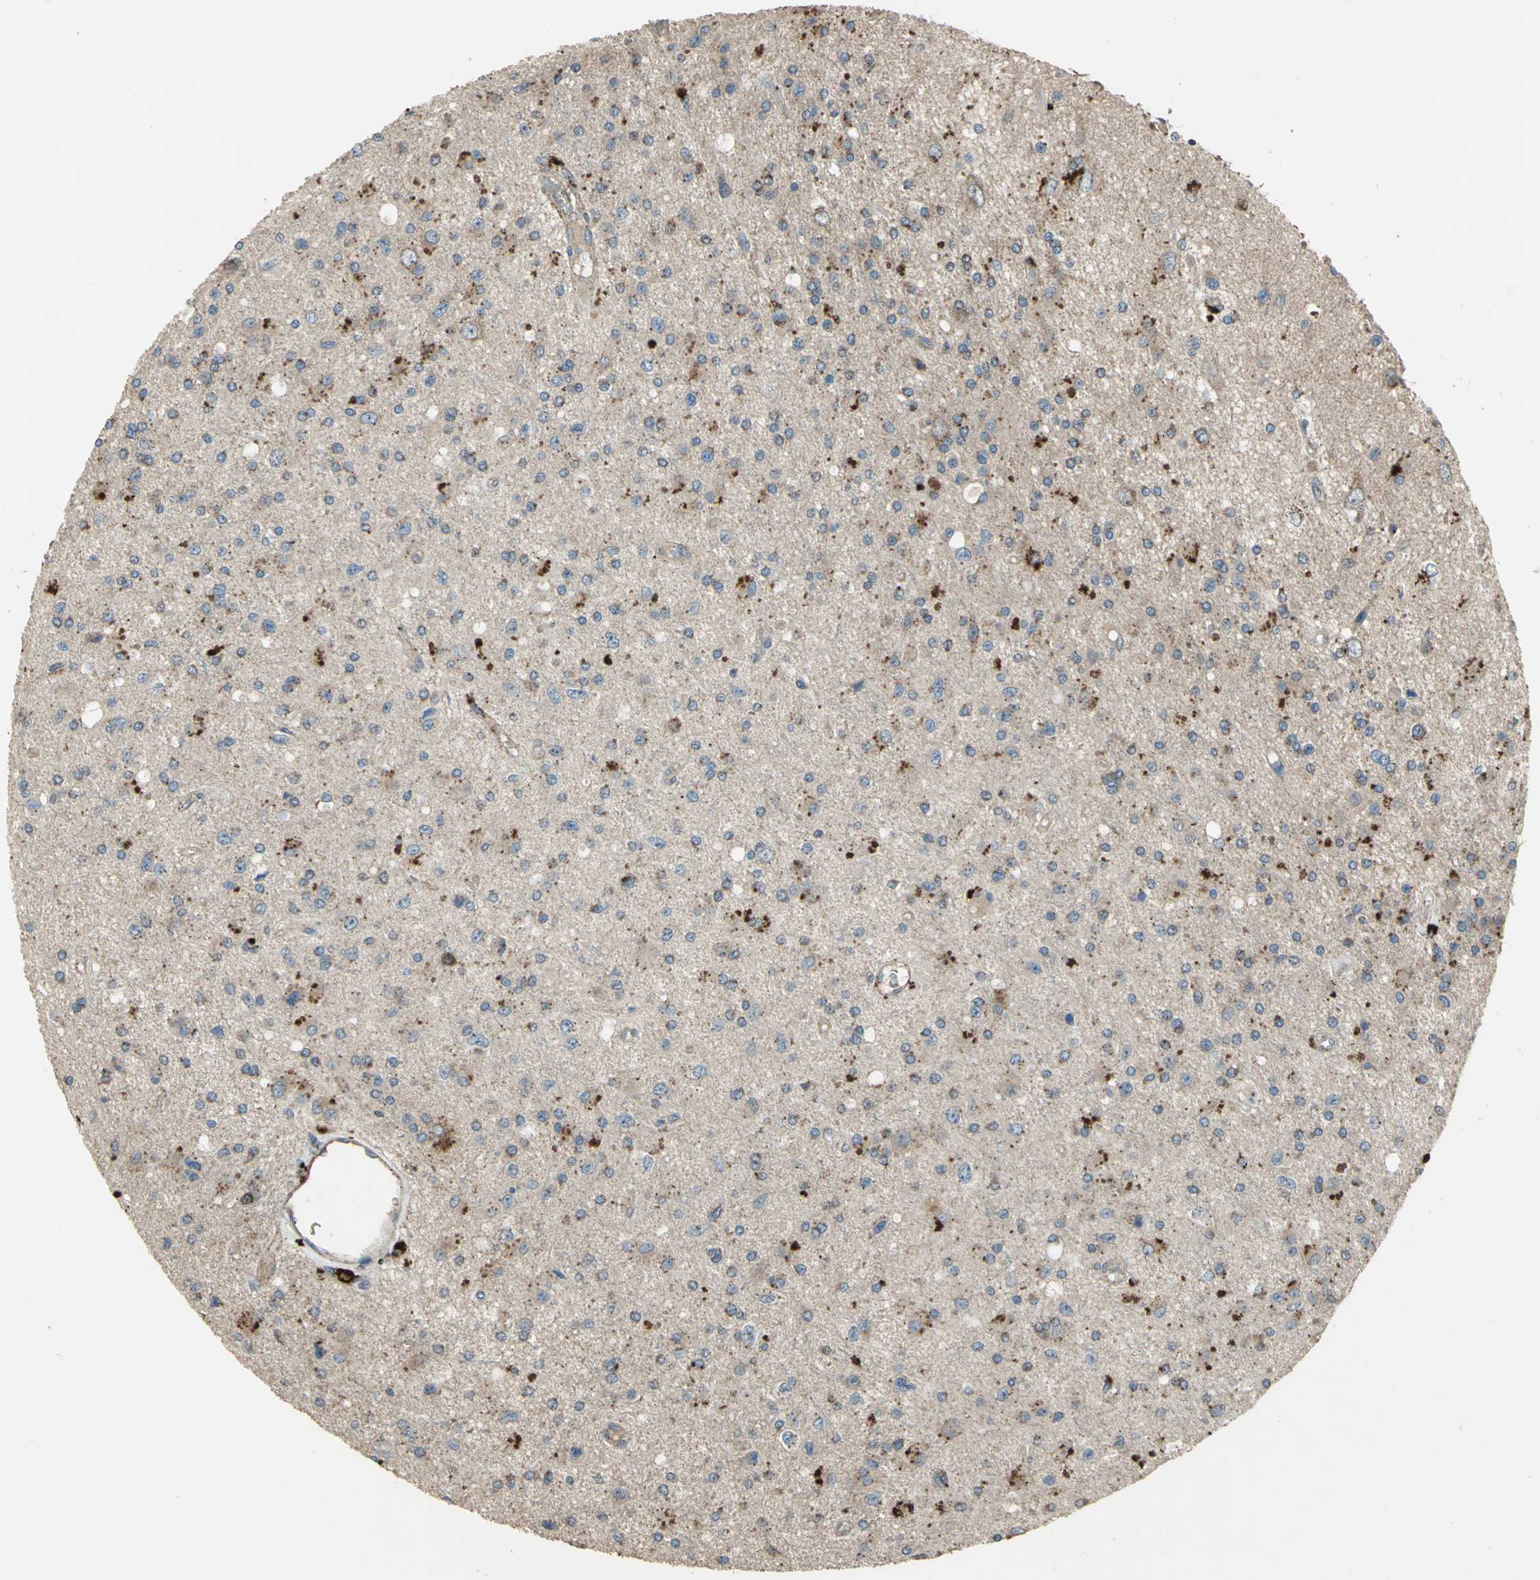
{"staining": {"intensity": "moderate", "quantity": ">75%", "location": "cytoplasmic/membranous"}, "tissue": "glioma", "cell_type": "Tumor cells", "image_type": "cancer", "snomed": [{"axis": "morphology", "description": "Glioma, malignant, Low grade"}, {"axis": "topography", "description": "Brain"}], "caption": "This is an image of IHC staining of malignant glioma (low-grade), which shows moderate staining in the cytoplasmic/membranous of tumor cells.", "gene": "POLRMT", "patient": {"sex": "male", "age": 58}}